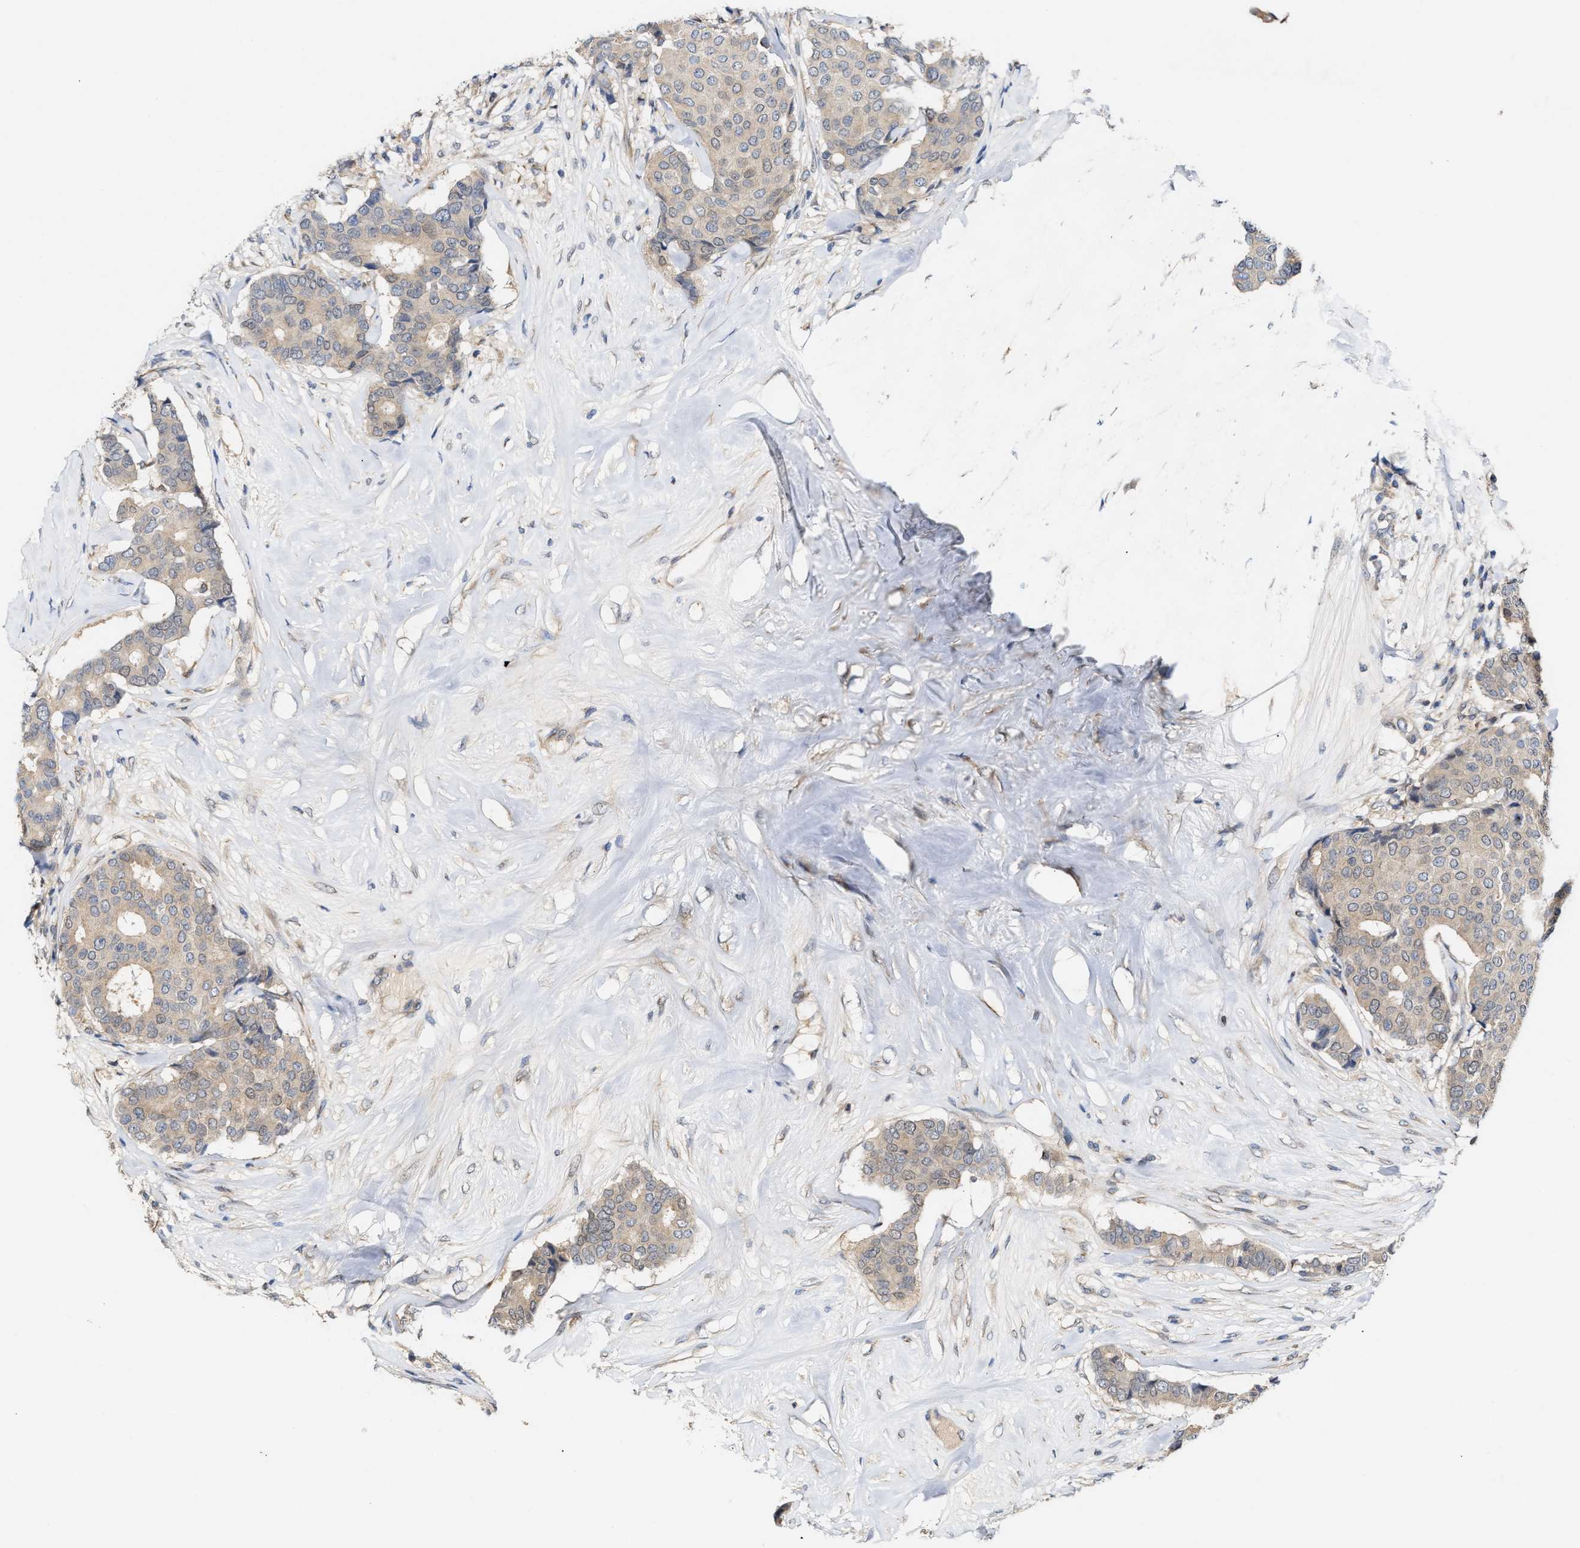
{"staining": {"intensity": "weak", "quantity": "<25%", "location": "cytoplasmic/membranous"}, "tissue": "breast cancer", "cell_type": "Tumor cells", "image_type": "cancer", "snomed": [{"axis": "morphology", "description": "Duct carcinoma"}, {"axis": "topography", "description": "Breast"}], "caption": "The image reveals no staining of tumor cells in breast intraductal carcinoma.", "gene": "BBLN", "patient": {"sex": "female", "age": 75}}